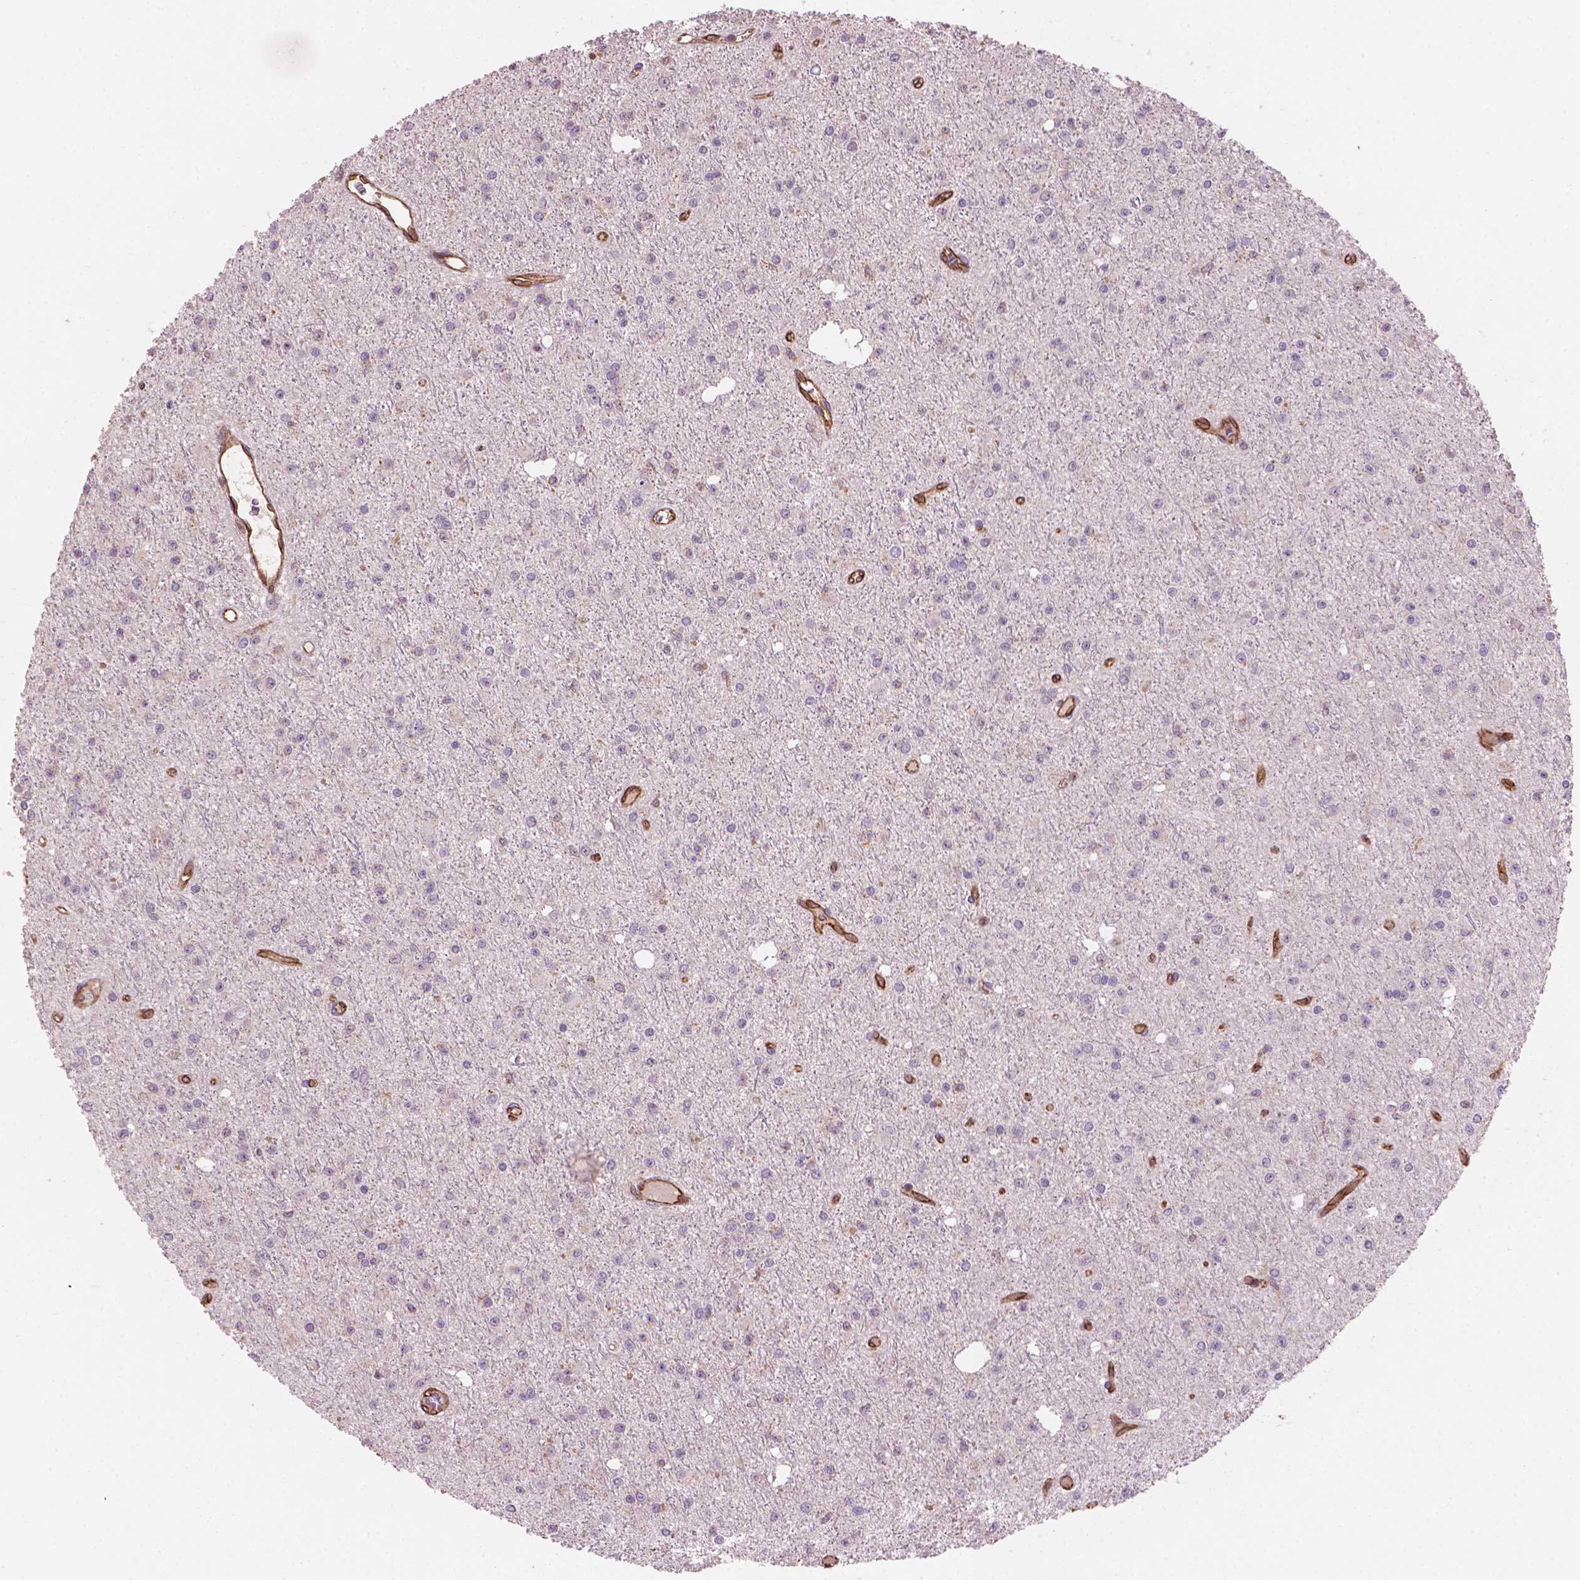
{"staining": {"intensity": "negative", "quantity": "none", "location": "none"}, "tissue": "glioma", "cell_type": "Tumor cells", "image_type": "cancer", "snomed": [{"axis": "morphology", "description": "Glioma, malignant, Low grade"}, {"axis": "topography", "description": "Brain"}], "caption": "The micrograph shows no staining of tumor cells in glioma. The staining is performed using DAB brown chromogen with nuclei counter-stained in using hematoxylin.", "gene": "SMC2", "patient": {"sex": "male", "age": 27}}